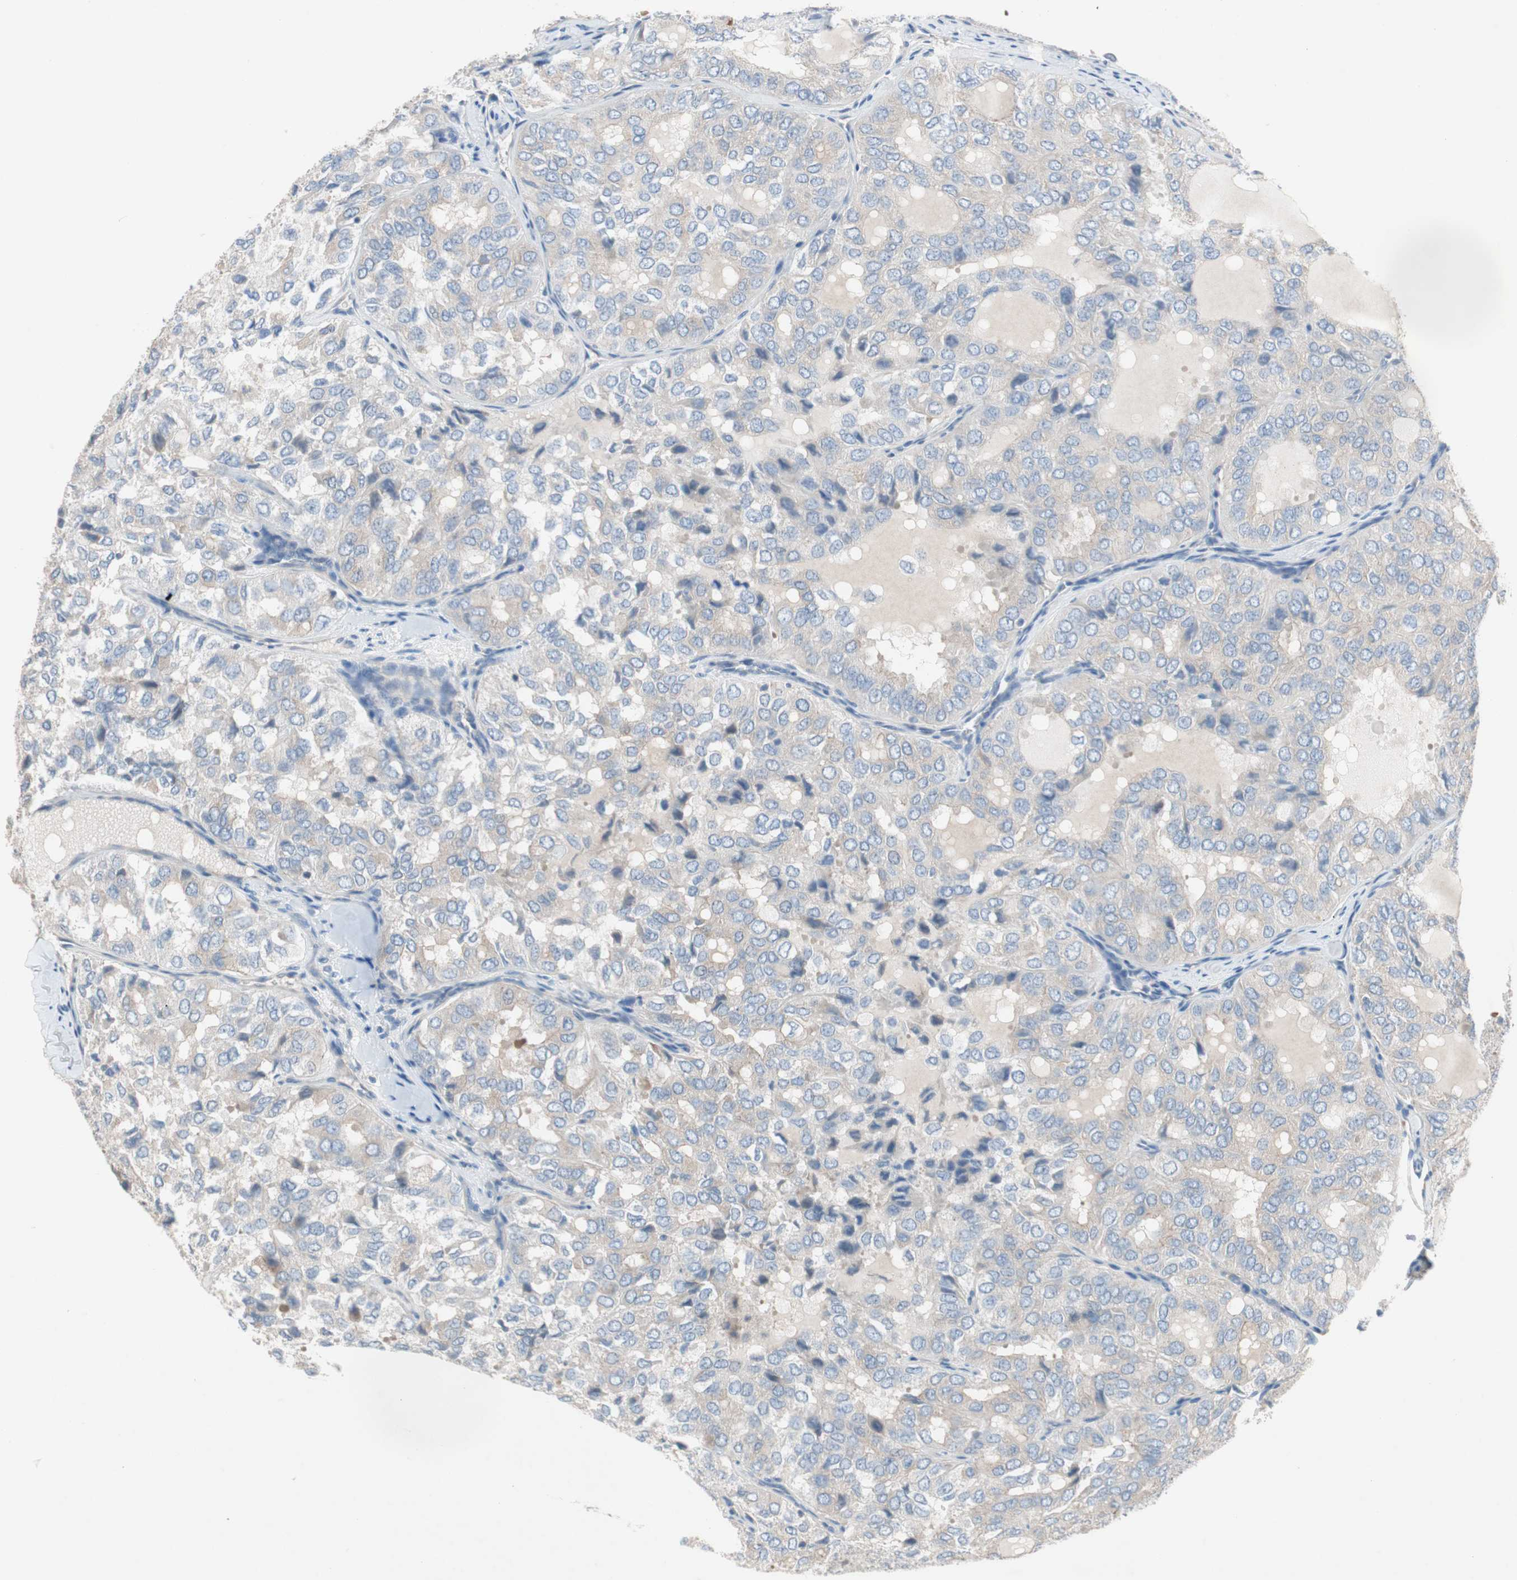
{"staining": {"intensity": "negative", "quantity": "none", "location": "none"}, "tissue": "thyroid cancer", "cell_type": "Tumor cells", "image_type": "cancer", "snomed": [{"axis": "morphology", "description": "Follicular adenoma carcinoma, NOS"}, {"axis": "topography", "description": "Thyroid gland"}], "caption": "Tumor cells are negative for brown protein staining in thyroid cancer.", "gene": "GLUL", "patient": {"sex": "male", "age": 75}}